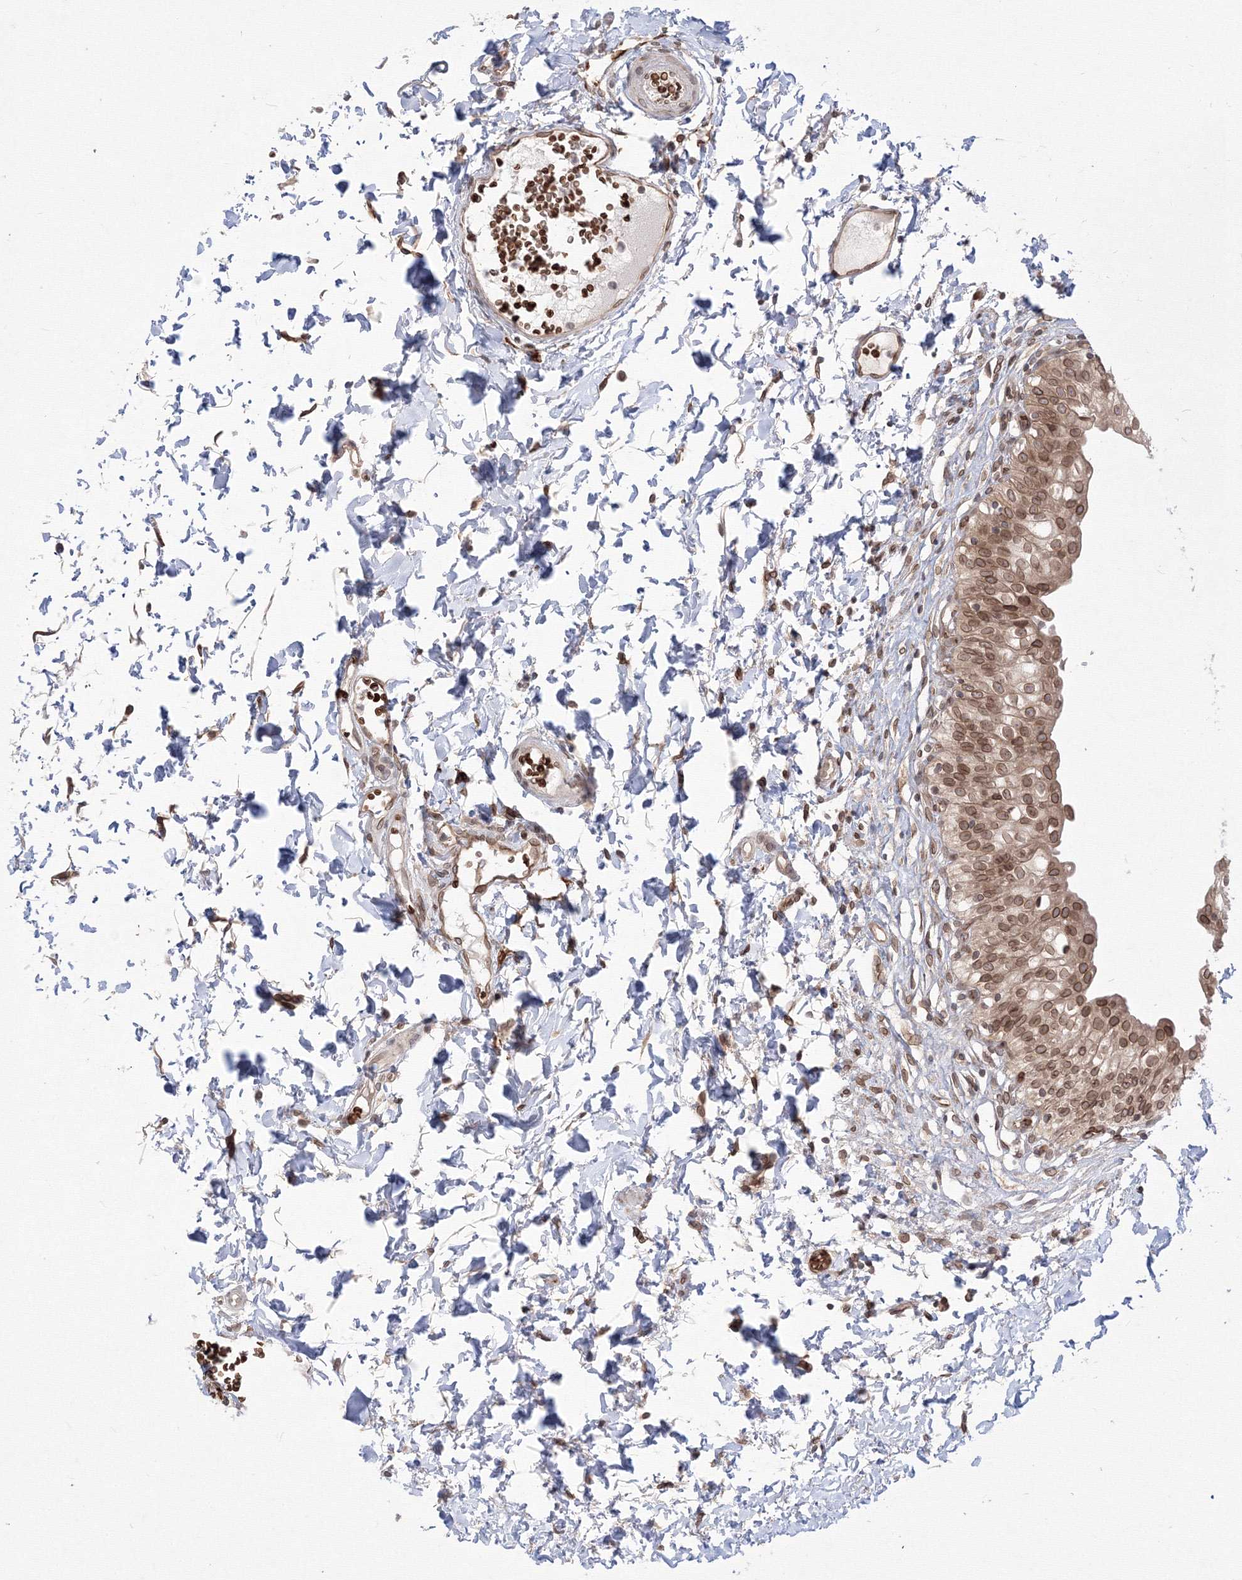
{"staining": {"intensity": "moderate", "quantity": ">75%", "location": "cytoplasmic/membranous,nuclear"}, "tissue": "urinary bladder", "cell_type": "Urothelial cells", "image_type": "normal", "snomed": [{"axis": "morphology", "description": "Normal tissue, NOS"}, {"axis": "topography", "description": "Urinary bladder"}], "caption": "Unremarkable urinary bladder reveals moderate cytoplasmic/membranous,nuclear staining in approximately >75% of urothelial cells.", "gene": "DNAJB2", "patient": {"sex": "male", "age": 55}}